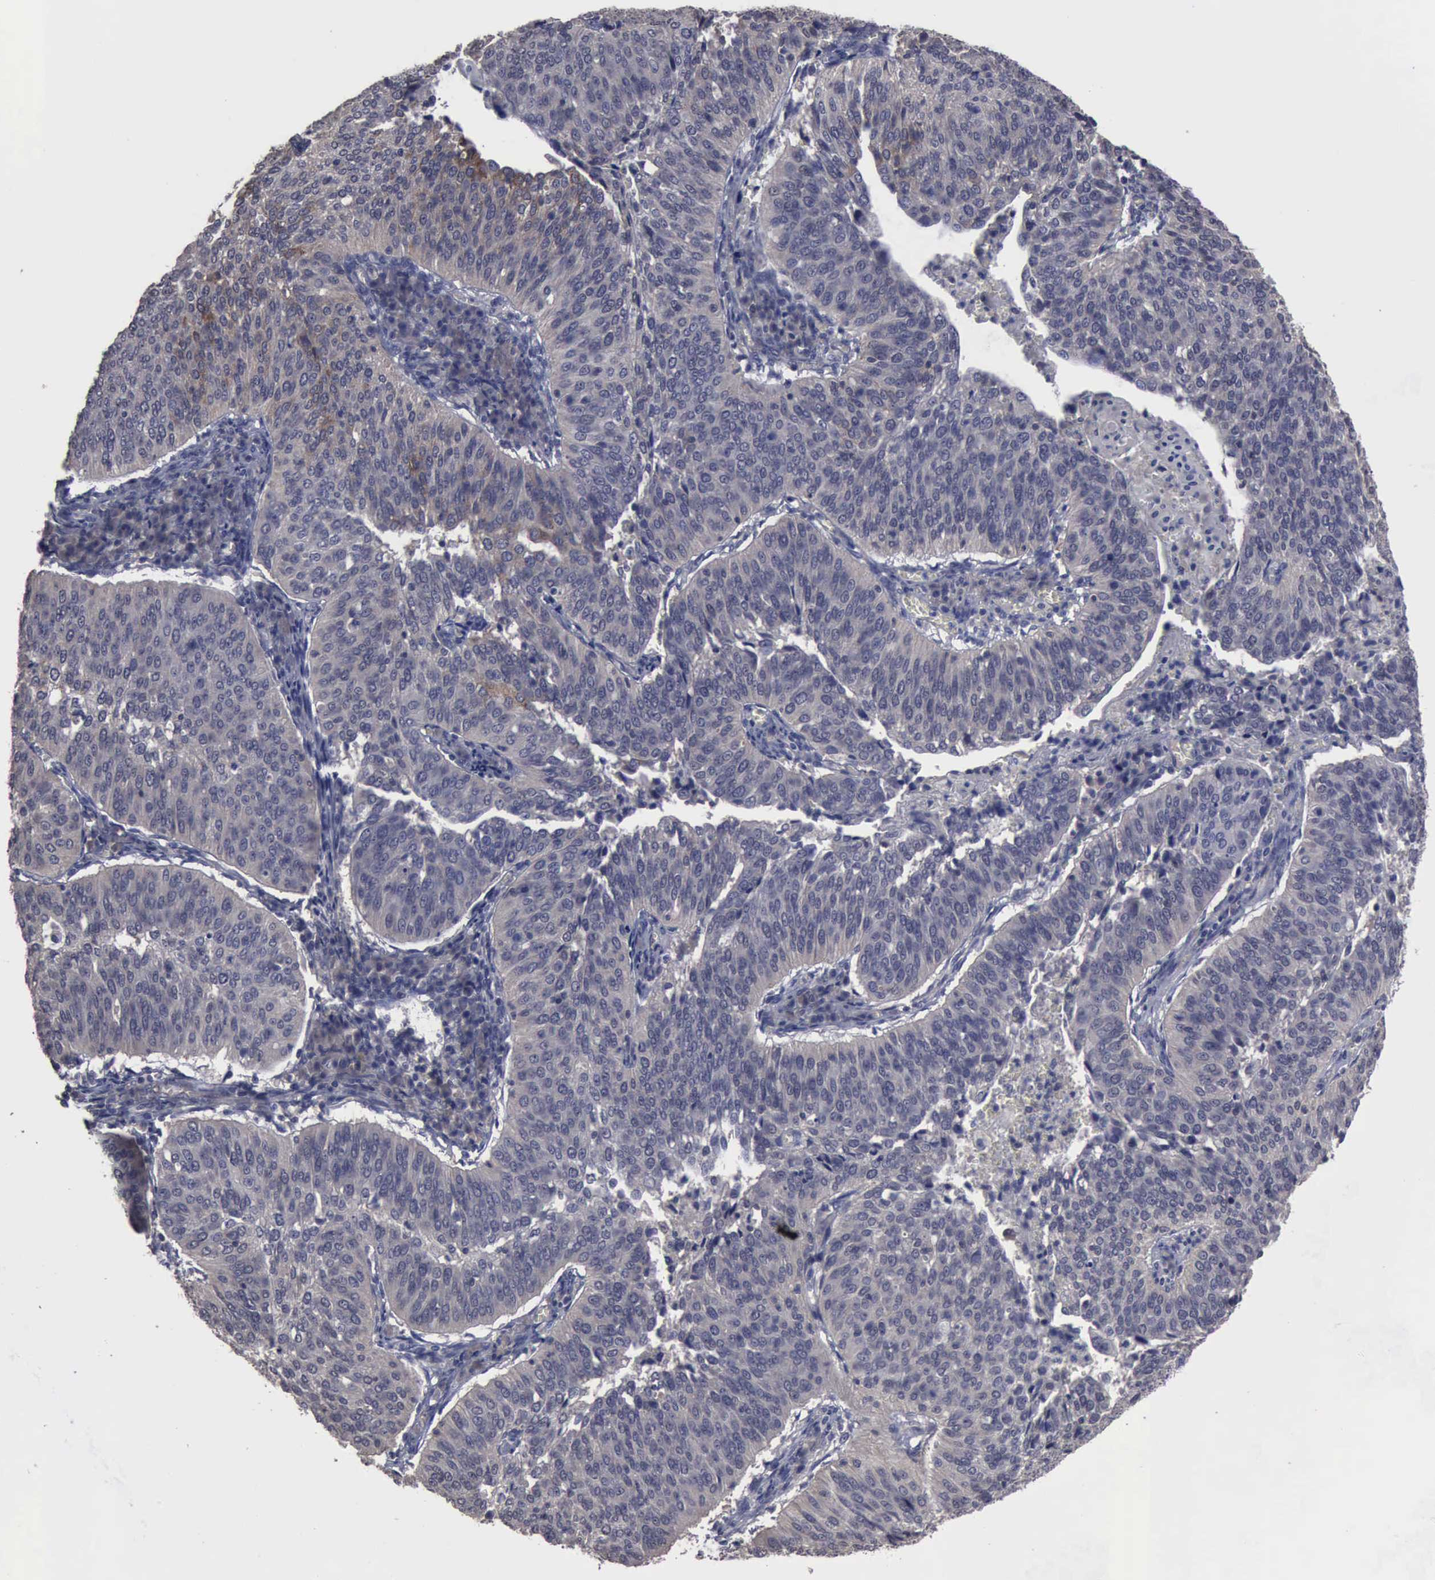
{"staining": {"intensity": "negative", "quantity": "none", "location": "none"}, "tissue": "cervical cancer", "cell_type": "Tumor cells", "image_type": "cancer", "snomed": [{"axis": "morphology", "description": "Squamous cell carcinoma, NOS"}, {"axis": "topography", "description": "Cervix"}], "caption": "A micrograph of human cervical cancer is negative for staining in tumor cells. (Brightfield microscopy of DAB immunohistochemistry (IHC) at high magnification).", "gene": "CRKL", "patient": {"sex": "female", "age": 39}}